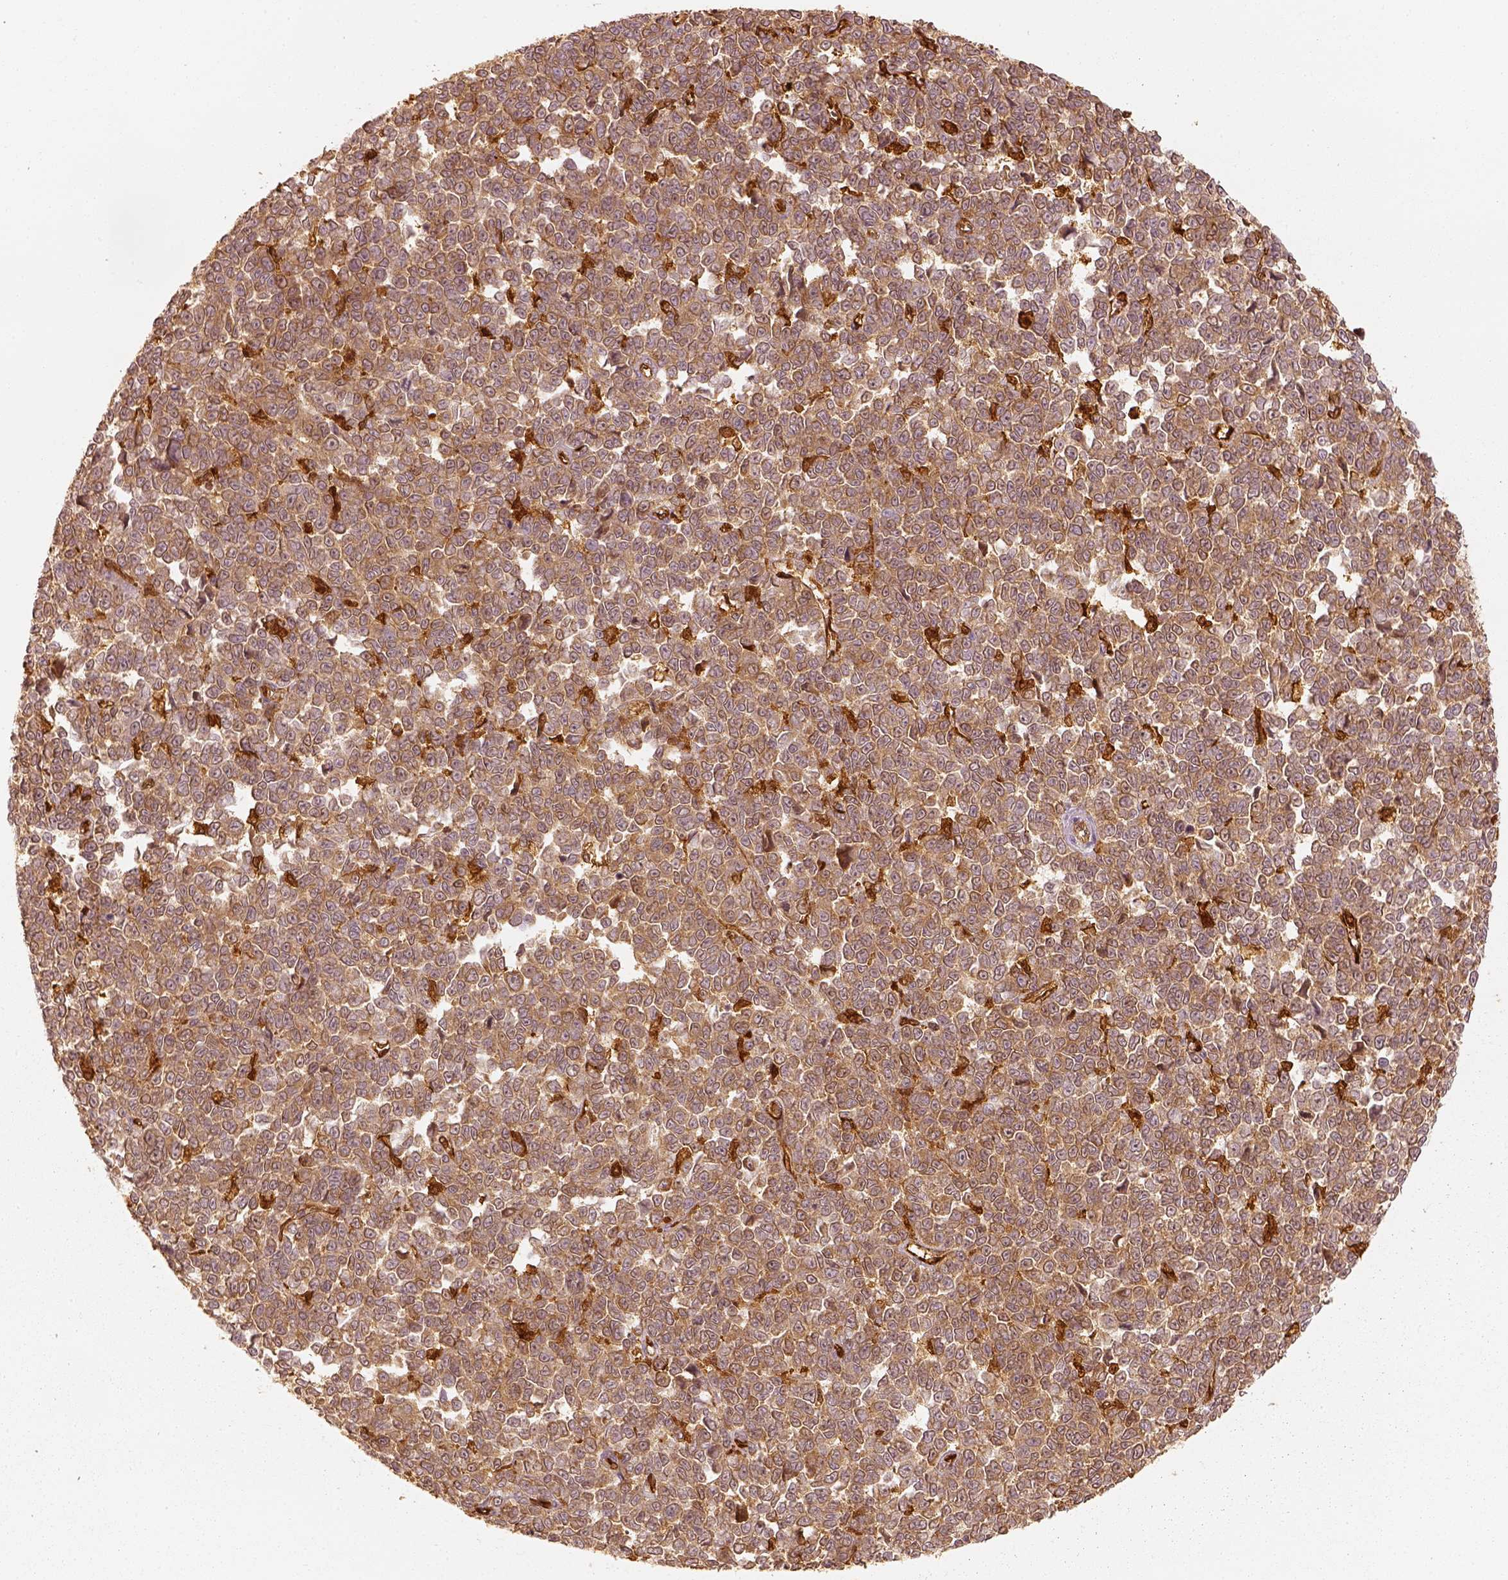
{"staining": {"intensity": "moderate", "quantity": ">75%", "location": "cytoplasmic/membranous"}, "tissue": "melanoma", "cell_type": "Tumor cells", "image_type": "cancer", "snomed": [{"axis": "morphology", "description": "Malignant melanoma, NOS"}, {"axis": "topography", "description": "Skin"}], "caption": "High-power microscopy captured an IHC micrograph of malignant melanoma, revealing moderate cytoplasmic/membranous staining in approximately >75% of tumor cells.", "gene": "FSCN1", "patient": {"sex": "female", "age": 95}}